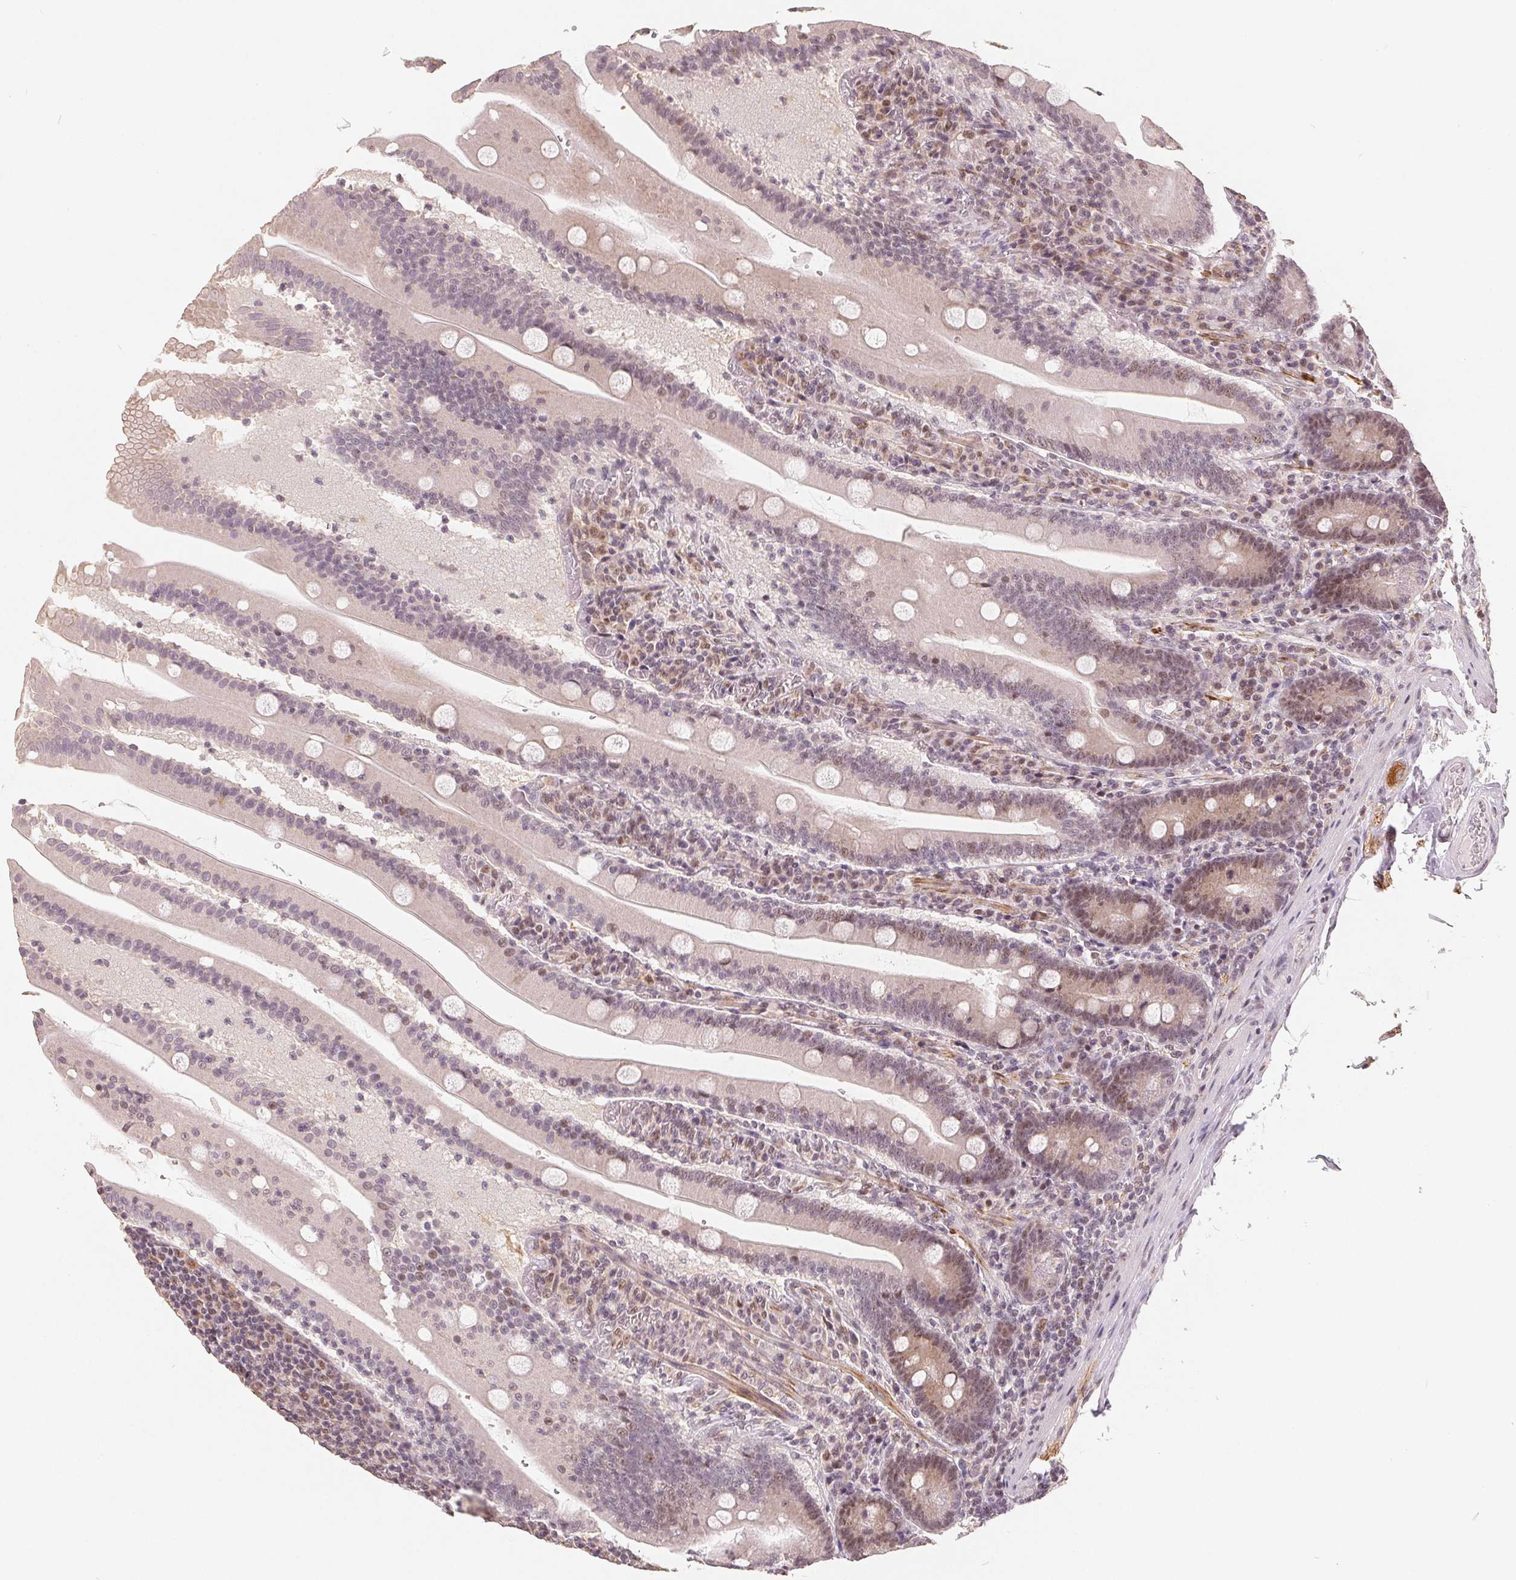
{"staining": {"intensity": "weak", "quantity": "25%-75%", "location": "nuclear"}, "tissue": "small intestine", "cell_type": "Glandular cells", "image_type": "normal", "snomed": [{"axis": "morphology", "description": "Normal tissue, NOS"}, {"axis": "topography", "description": "Small intestine"}], "caption": "Weak nuclear staining is present in about 25%-75% of glandular cells in benign small intestine.", "gene": "CCDC138", "patient": {"sex": "male", "age": 37}}